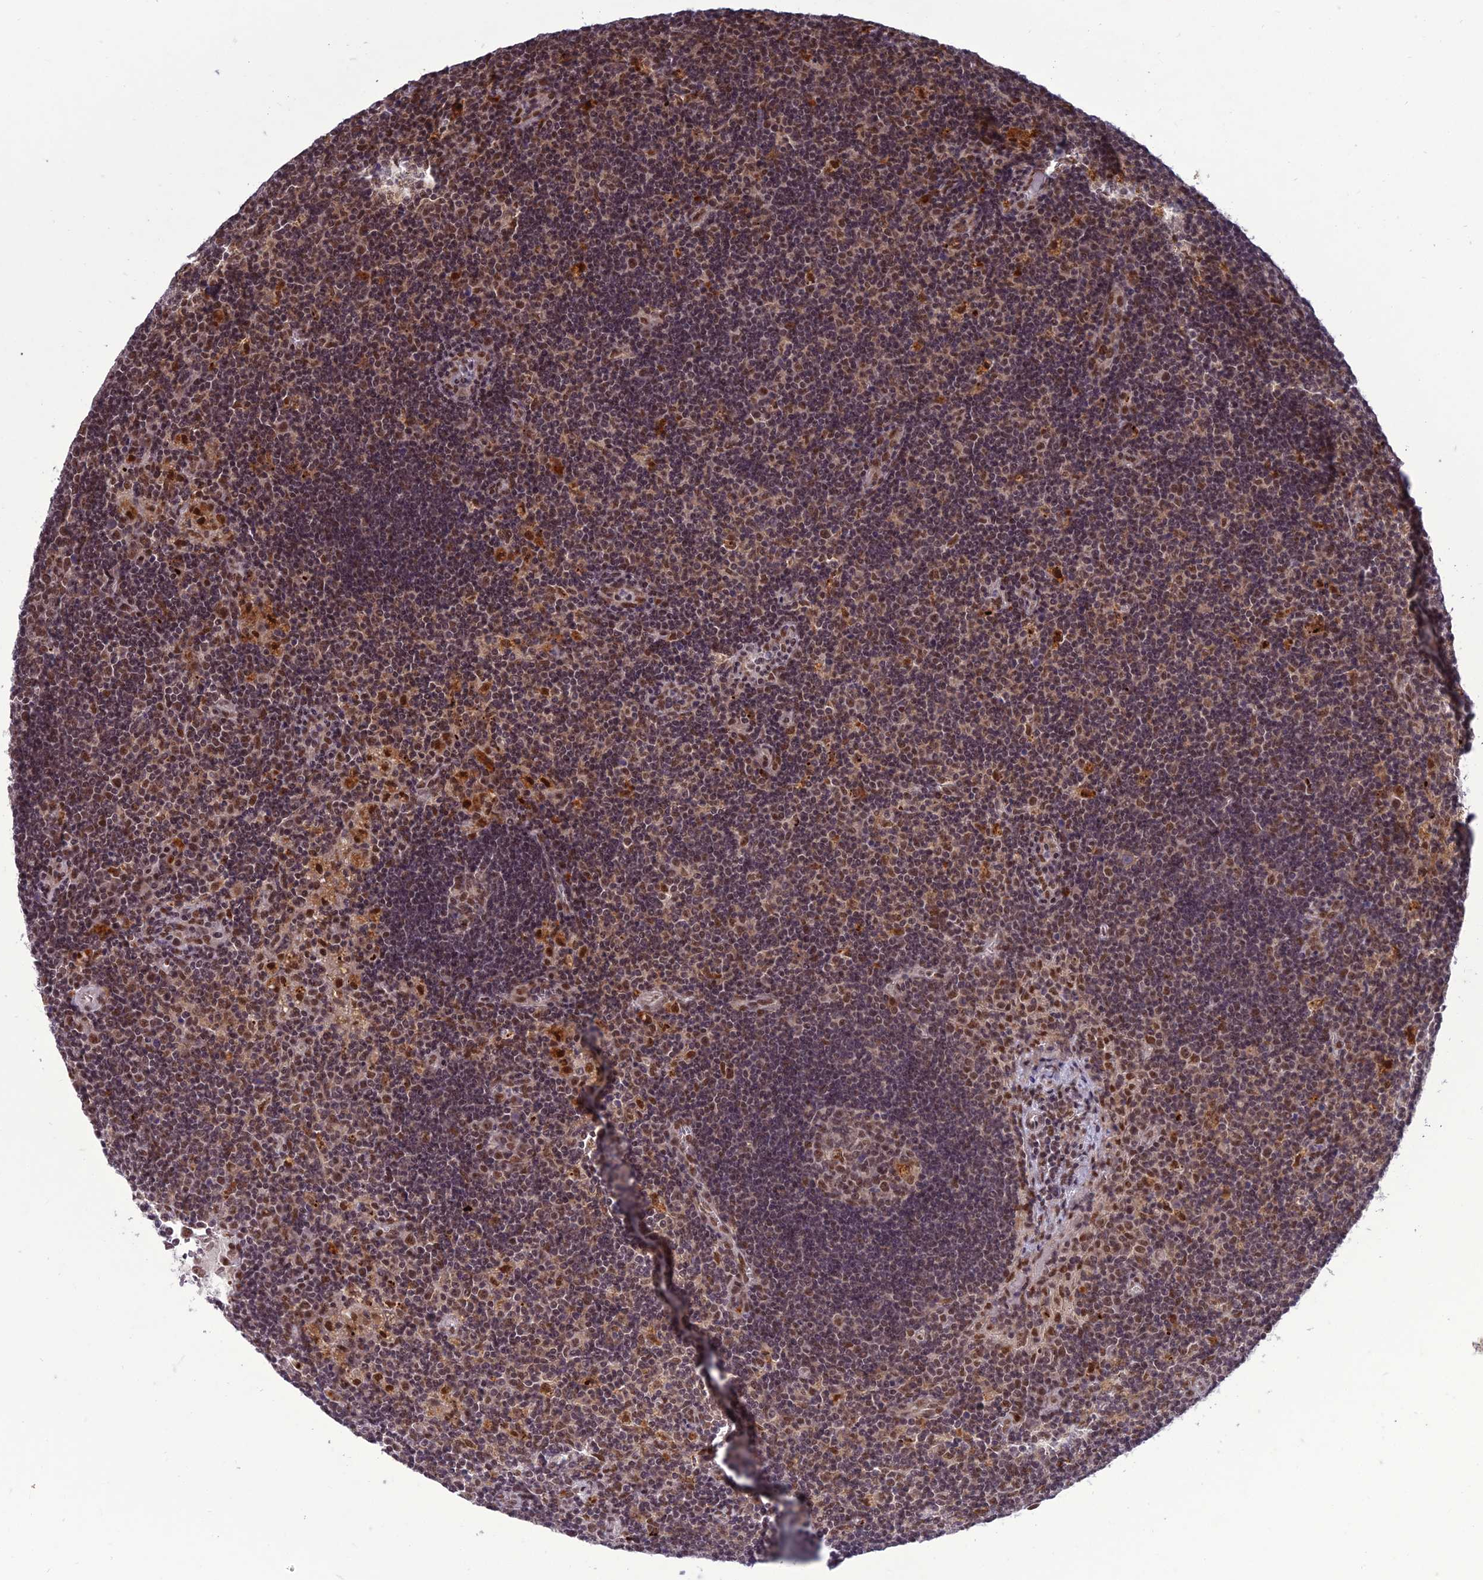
{"staining": {"intensity": "moderate", "quantity": ">75%", "location": "nuclear"}, "tissue": "lymph node", "cell_type": "Germinal center cells", "image_type": "normal", "snomed": [{"axis": "morphology", "description": "Normal tissue, NOS"}, {"axis": "topography", "description": "Lymph node"}], "caption": "About >75% of germinal center cells in benign human lymph node show moderate nuclear protein staining as visualized by brown immunohistochemical staining.", "gene": "RANBP3", "patient": {"sex": "male", "age": 58}}